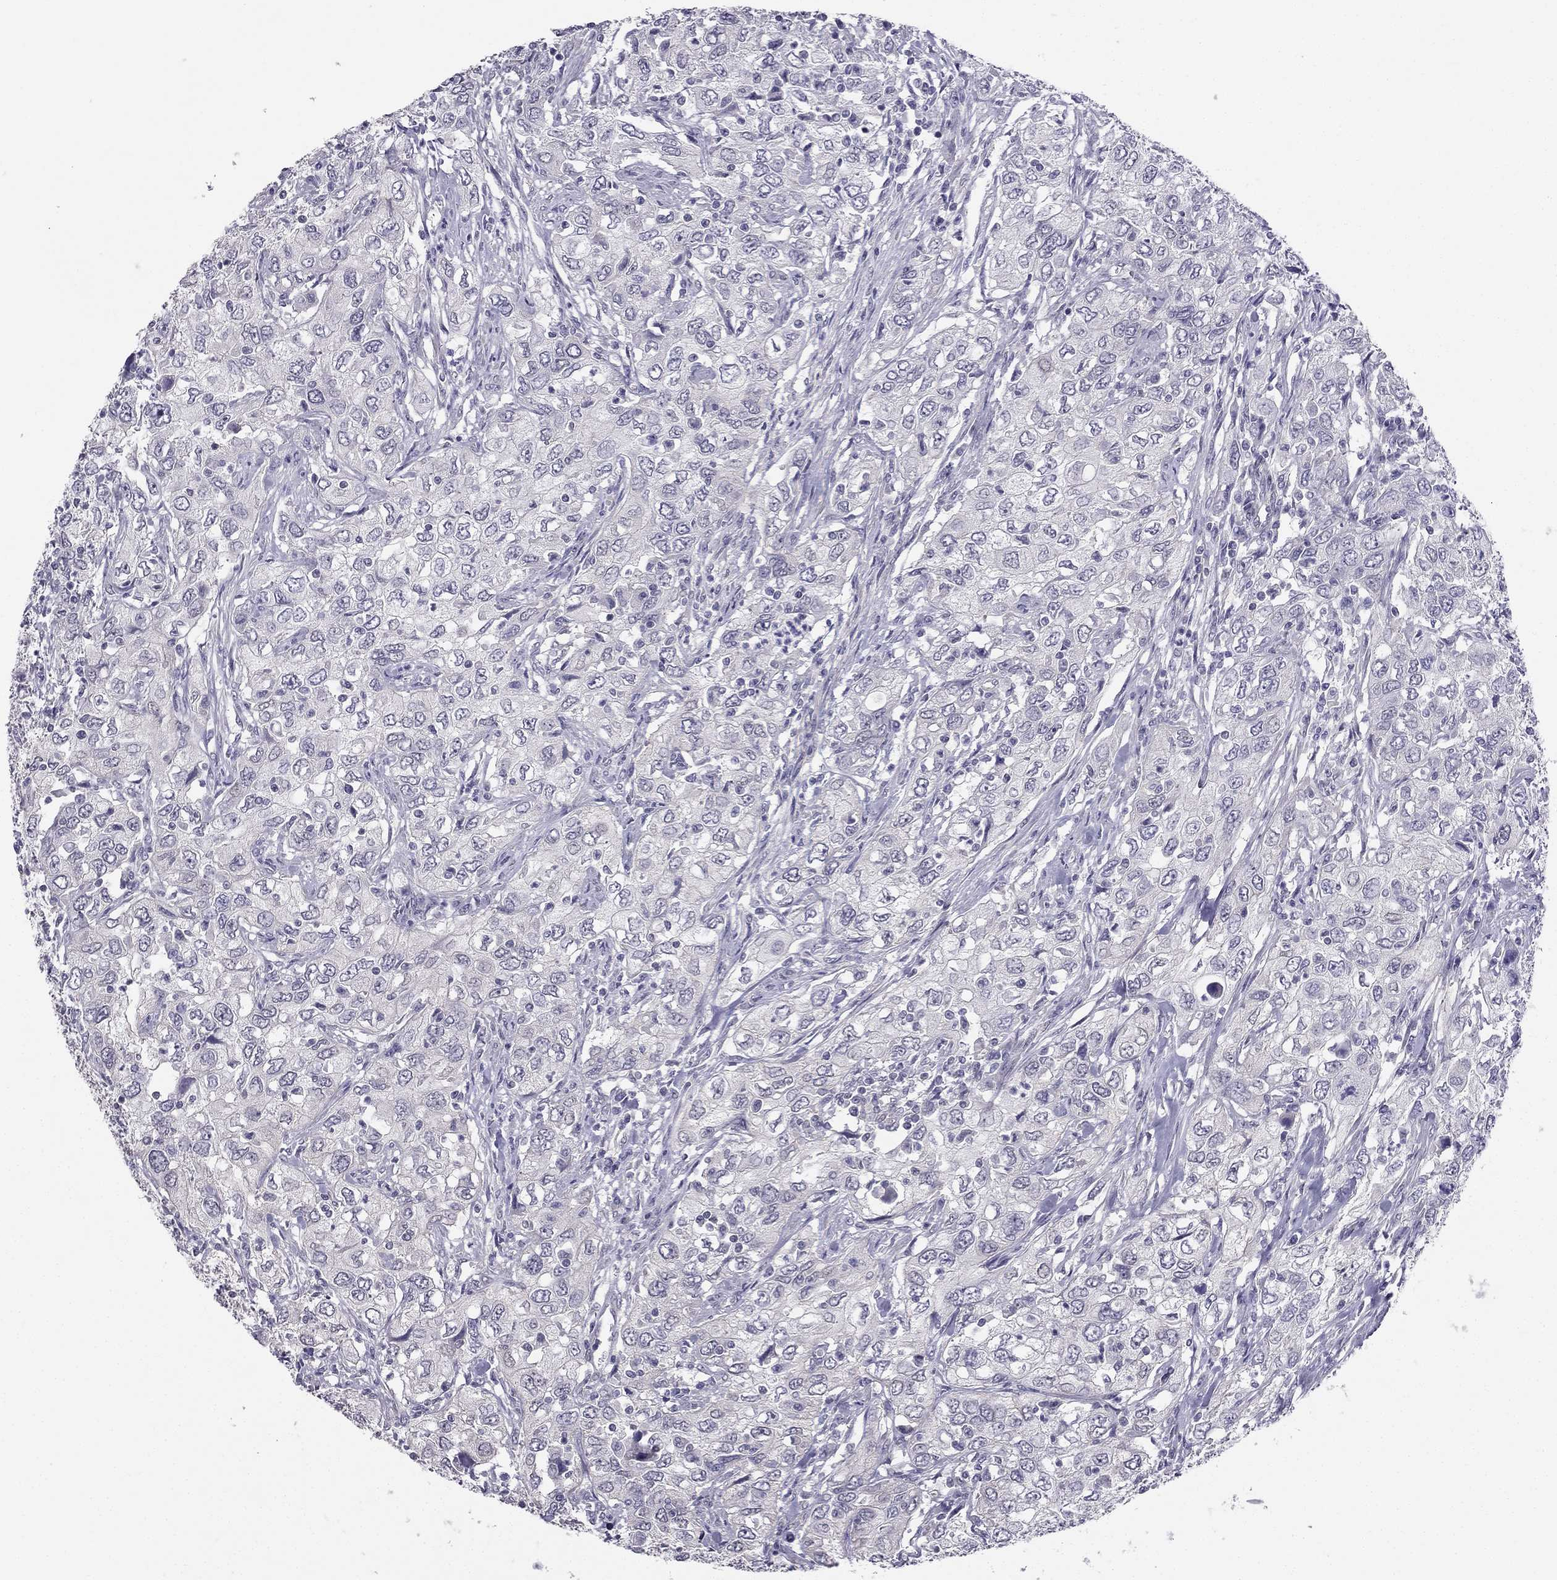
{"staining": {"intensity": "negative", "quantity": "none", "location": "none"}, "tissue": "urothelial cancer", "cell_type": "Tumor cells", "image_type": "cancer", "snomed": [{"axis": "morphology", "description": "Urothelial carcinoma, High grade"}, {"axis": "topography", "description": "Urinary bladder"}], "caption": "Immunohistochemistry of urothelial cancer displays no staining in tumor cells.", "gene": "HSFX1", "patient": {"sex": "male", "age": 76}}